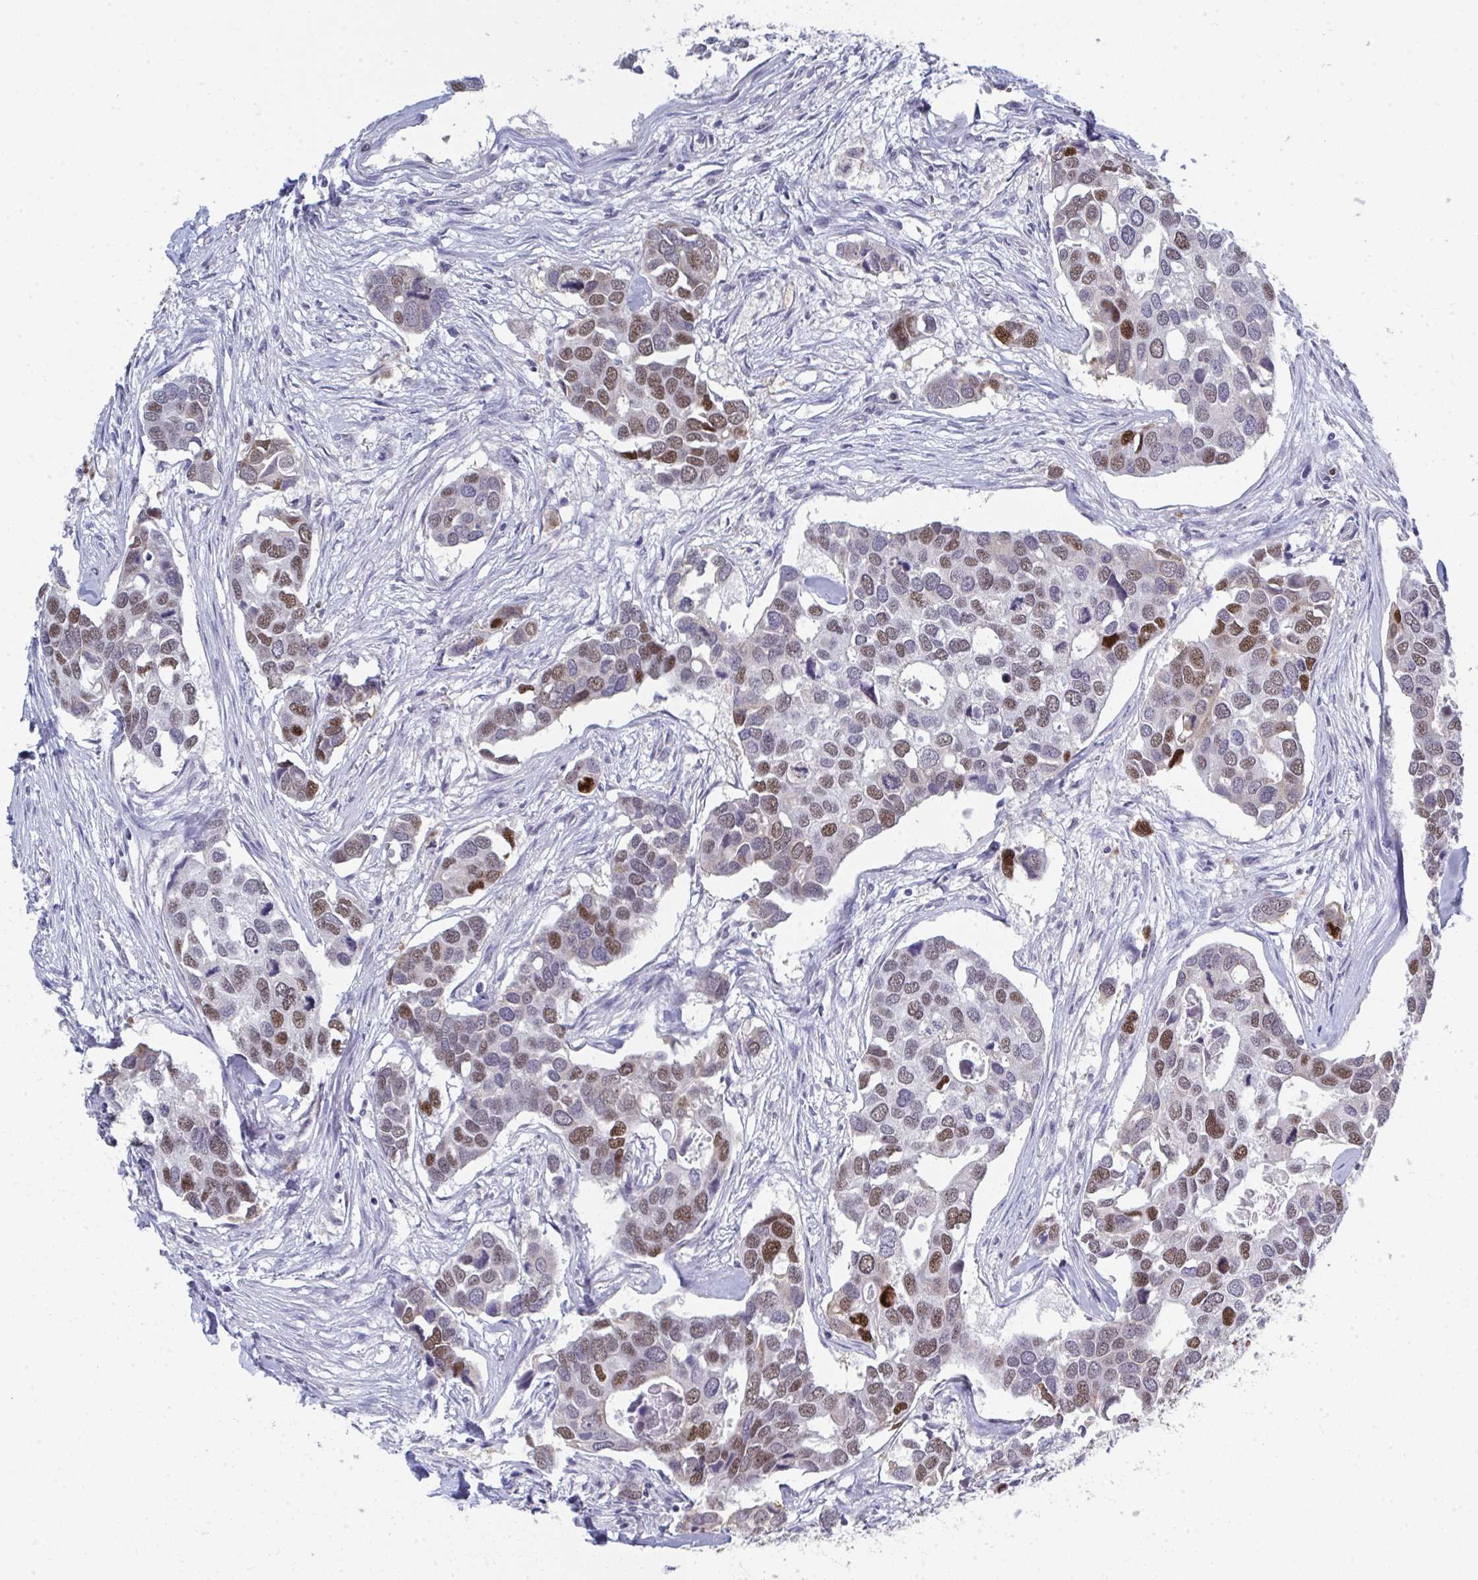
{"staining": {"intensity": "moderate", "quantity": "25%-75%", "location": "nuclear"}, "tissue": "breast cancer", "cell_type": "Tumor cells", "image_type": "cancer", "snomed": [{"axis": "morphology", "description": "Duct carcinoma"}, {"axis": "topography", "description": "Breast"}], "caption": "This photomicrograph demonstrates immunohistochemistry (IHC) staining of breast cancer (invasive ductal carcinoma), with medium moderate nuclear staining in approximately 25%-75% of tumor cells.", "gene": "JDP2", "patient": {"sex": "female", "age": 83}}